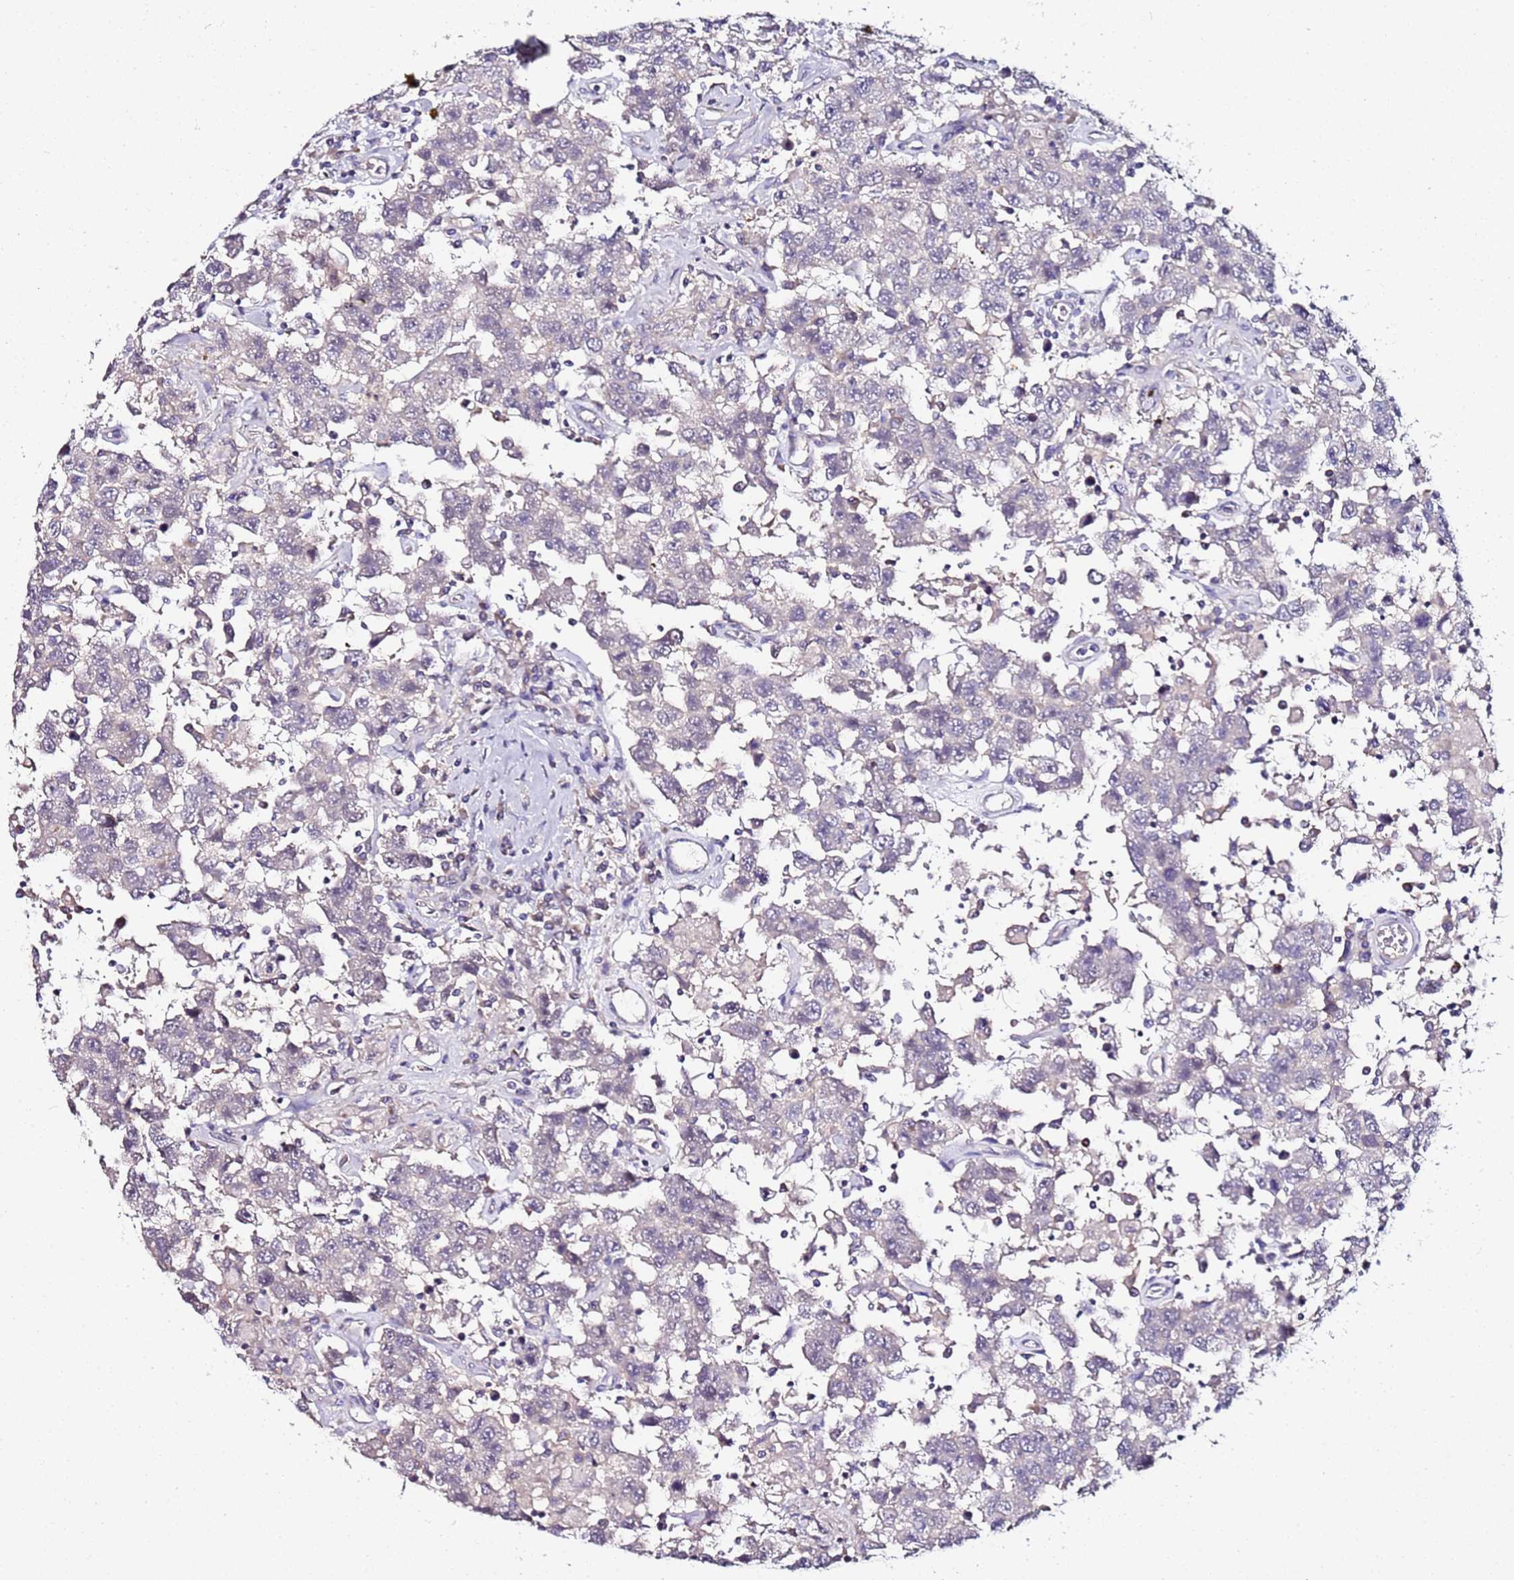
{"staining": {"intensity": "negative", "quantity": "none", "location": "none"}, "tissue": "testis cancer", "cell_type": "Tumor cells", "image_type": "cancer", "snomed": [{"axis": "morphology", "description": "Seminoma, NOS"}, {"axis": "topography", "description": "Testis"}], "caption": "Tumor cells show no significant protein staining in seminoma (testis).", "gene": "SRRM5", "patient": {"sex": "male", "age": 41}}